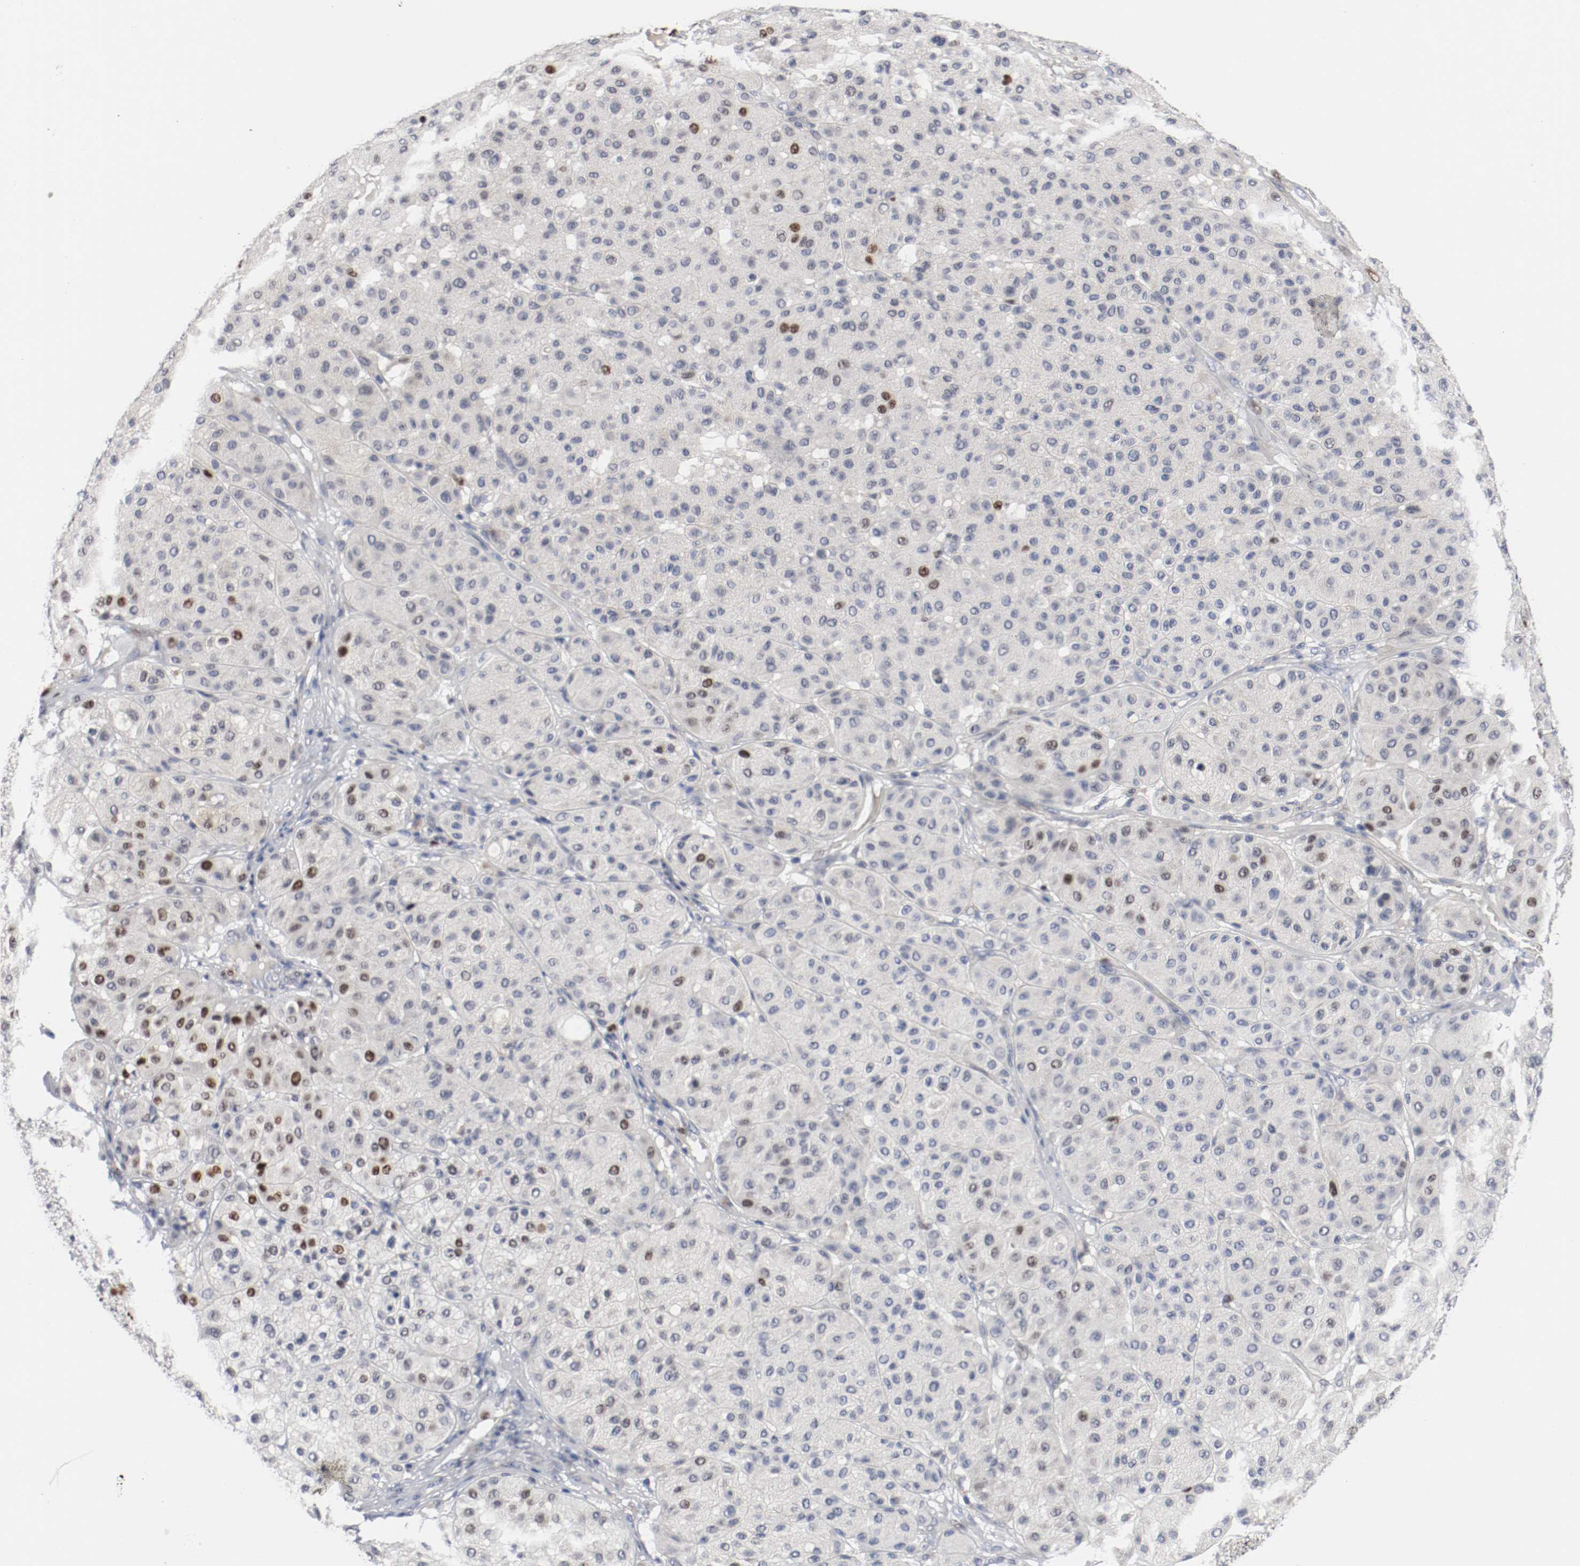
{"staining": {"intensity": "moderate", "quantity": "<25%", "location": "nuclear"}, "tissue": "melanoma", "cell_type": "Tumor cells", "image_type": "cancer", "snomed": [{"axis": "morphology", "description": "Normal tissue, NOS"}, {"axis": "morphology", "description": "Malignant melanoma, Metastatic site"}, {"axis": "topography", "description": "Skin"}], "caption": "Tumor cells reveal low levels of moderate nuclear expression in approximately <25% of cells in human melanoma.", "gene": "MCM6", "patient": {"sex": "male", "age": 41}}